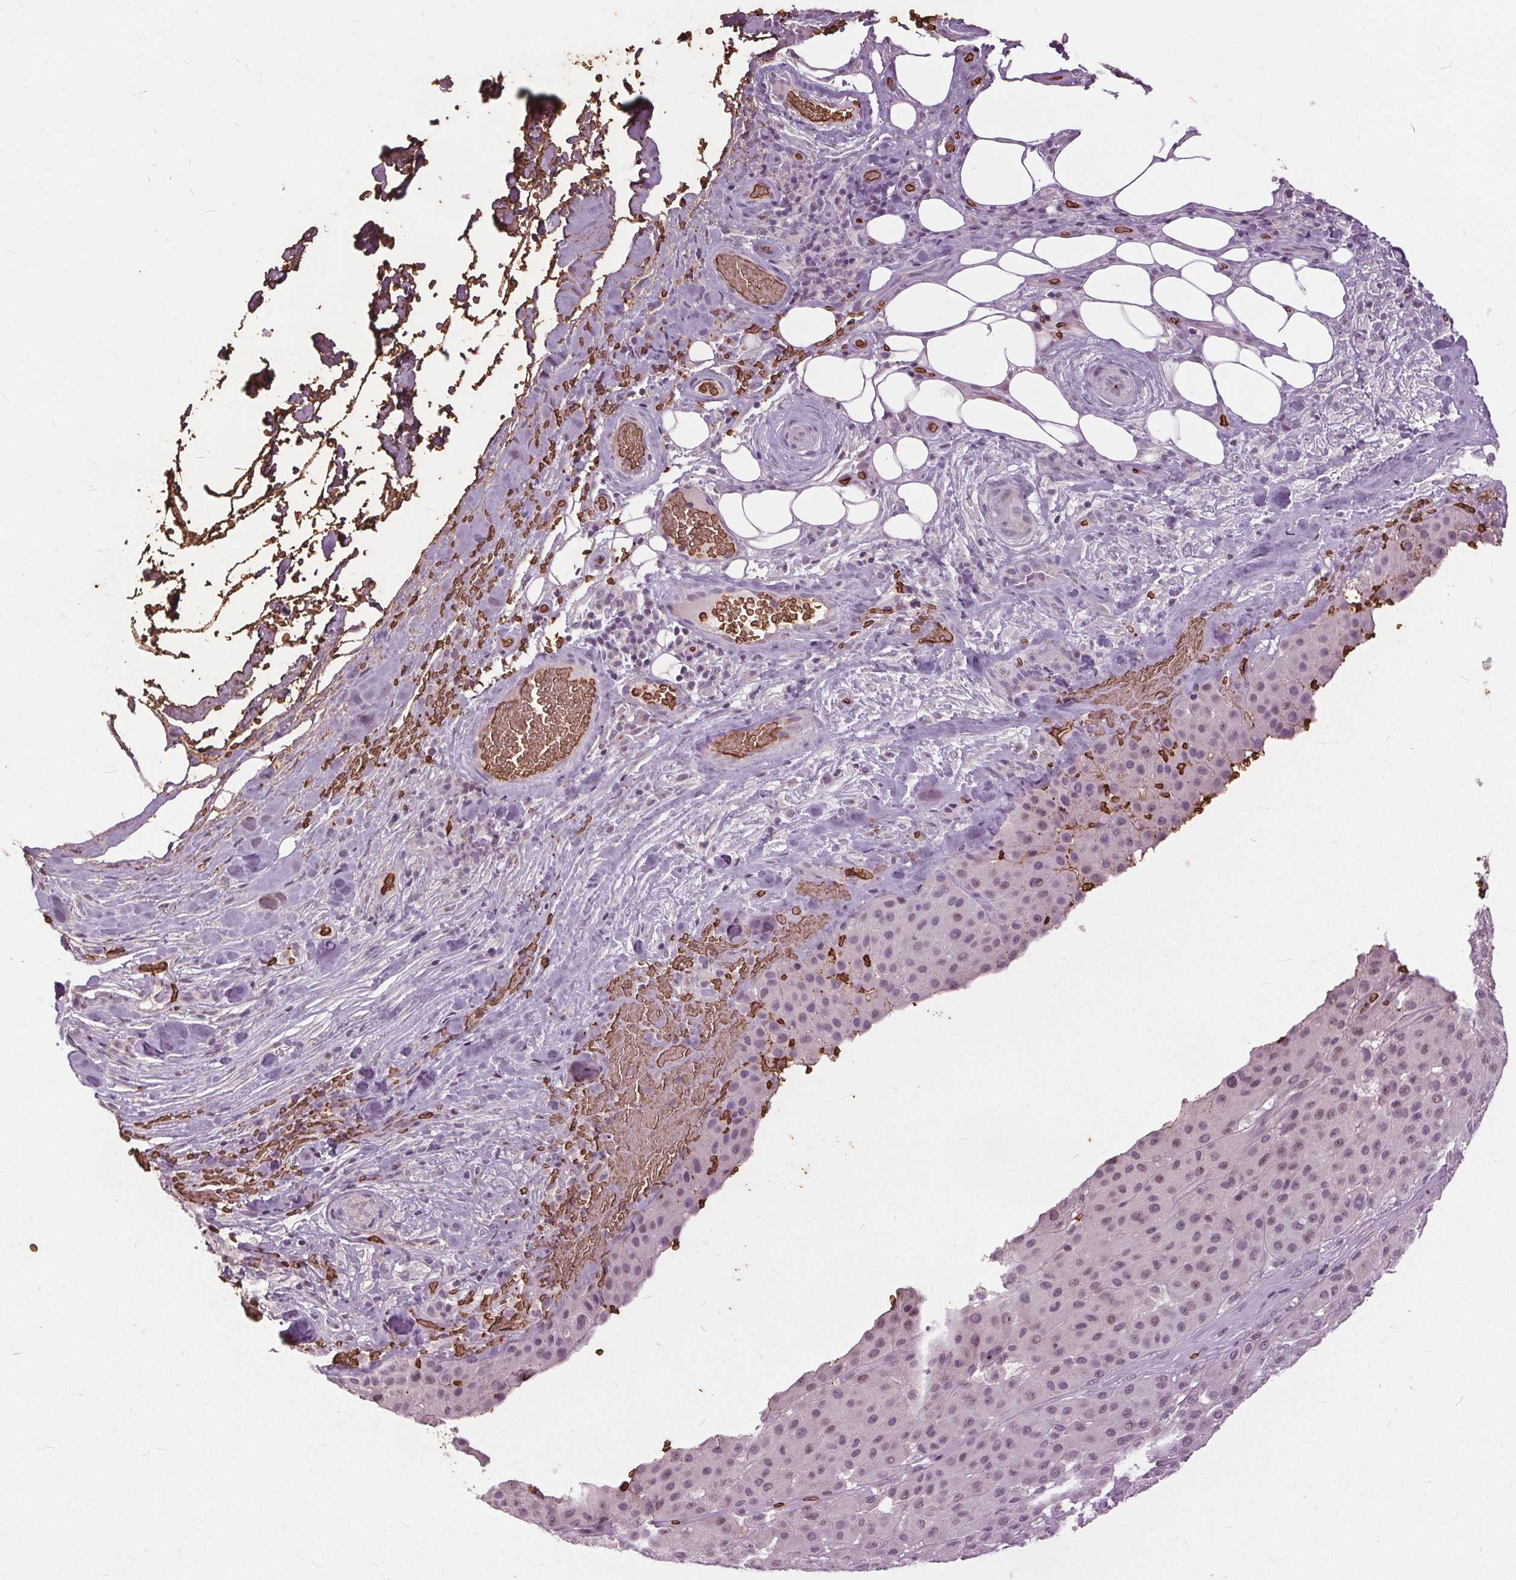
{"staining": {"intensity": "negative", "quantity": "none", "location": "none"}, "tissue": "melanoma", "cell_type": "Tumor cells", "image_type": "cancer", "snomed": [{"axis": "morphology", "description": "Malignant melanoma, Metastatic site"}, {"axis": "topography", "description": "Smooth muscle"}], "caption": "A micrograph of human malignant melanoma (metastatic site) is negative for staining in tumor cells.", "gene": "SLC4A1", "patient": {"sex": "male", "age": 41}}